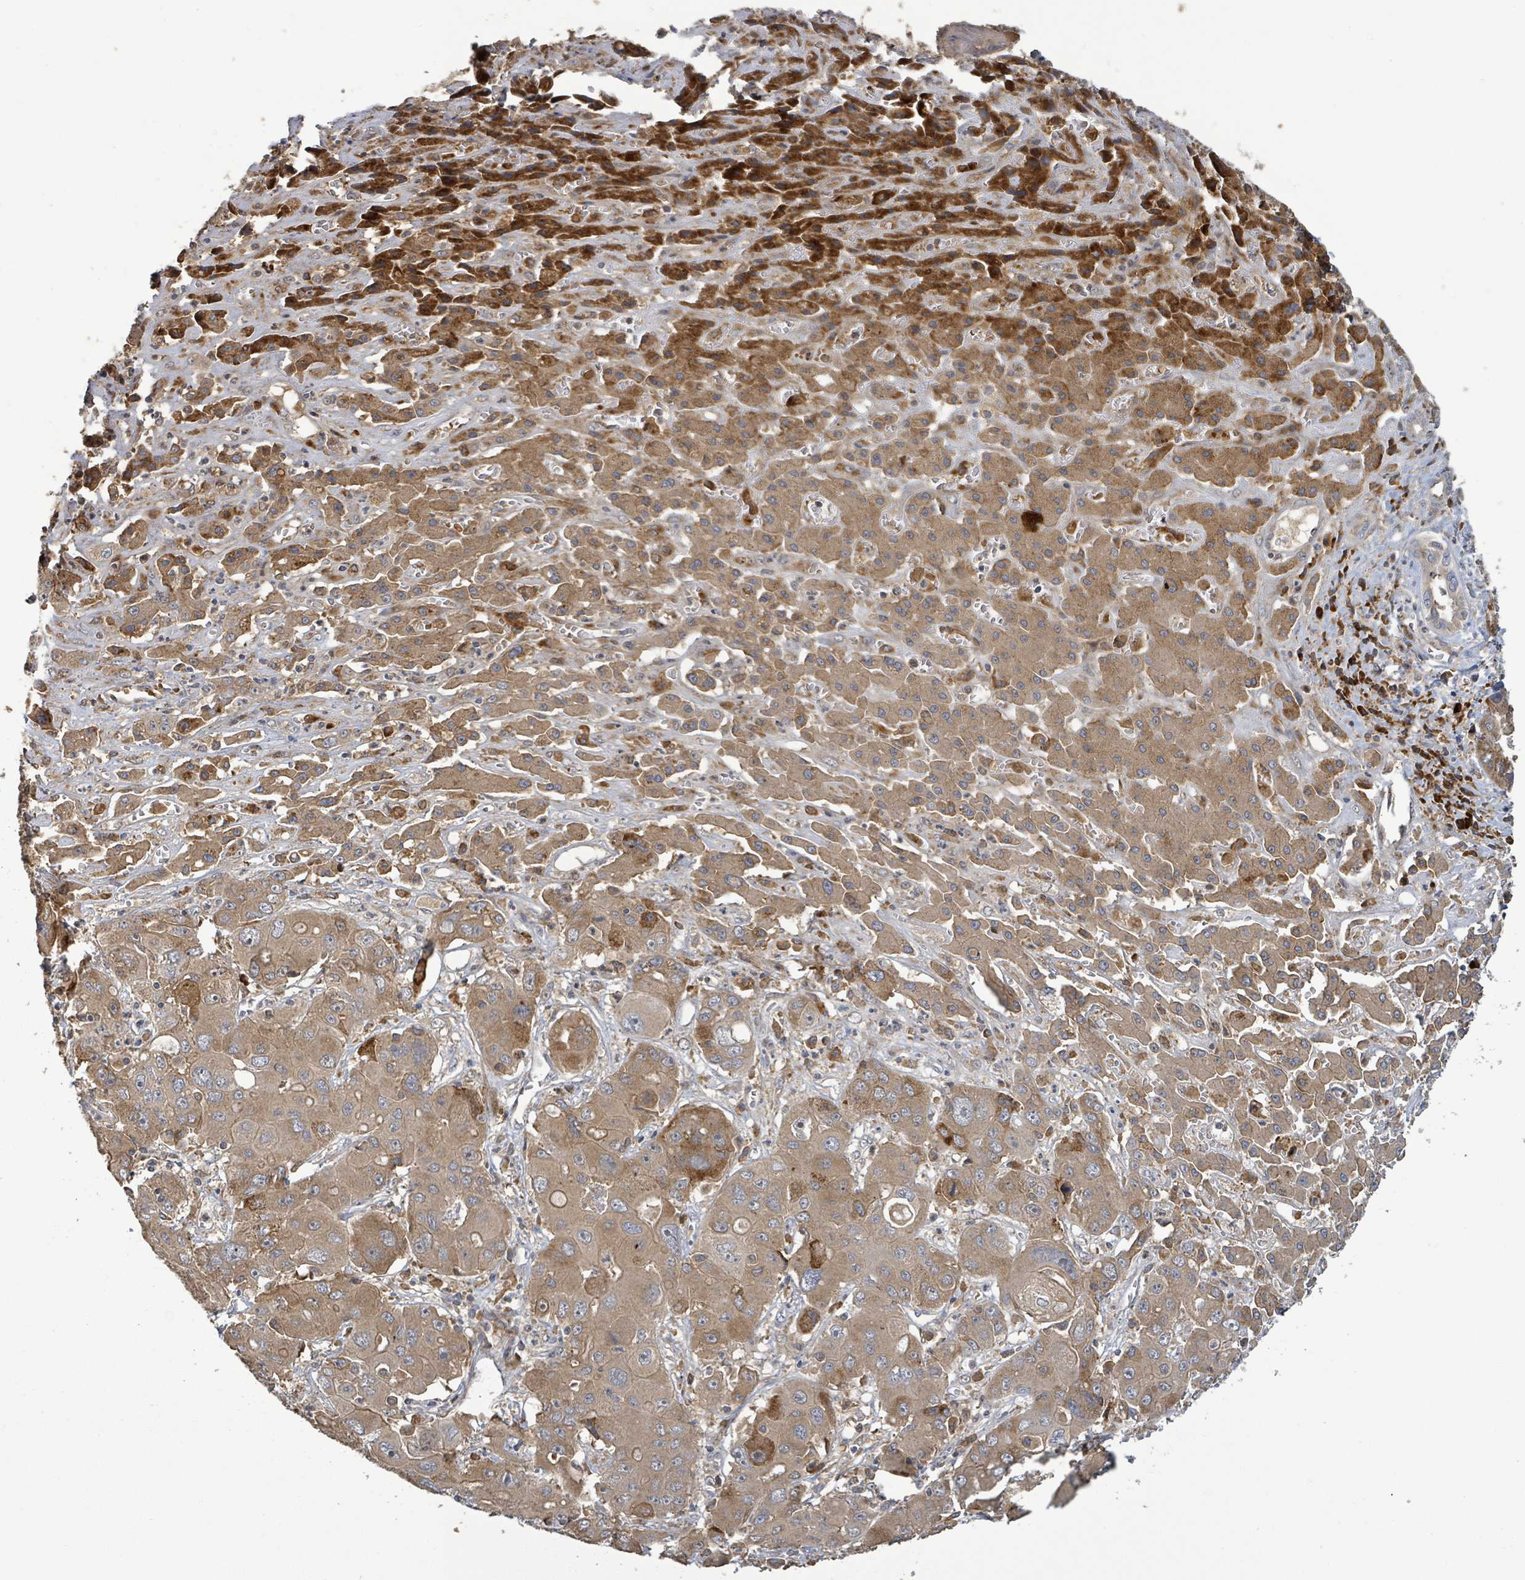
{"staining": {"intensity": "moderate", "quantity": ">75%", "location": "cytoplasmic/membranous"}, "tissue": "liver cancer", "cell_type": "Tumor cells", "image_type": "cancer", "snomed": [{"axis": "morphology", "description": "Cholangiocarcinoma"}, {"axis": "topography", "description": "Liver"}], "caption": "Brown immunohistochemical staining in liver cancer demonstrates moderate cytoplasmic/membranous positivity in about >75% of tumor cells.", "gene": "STARD4", "patient": {"sex": "male", "age": 67}}